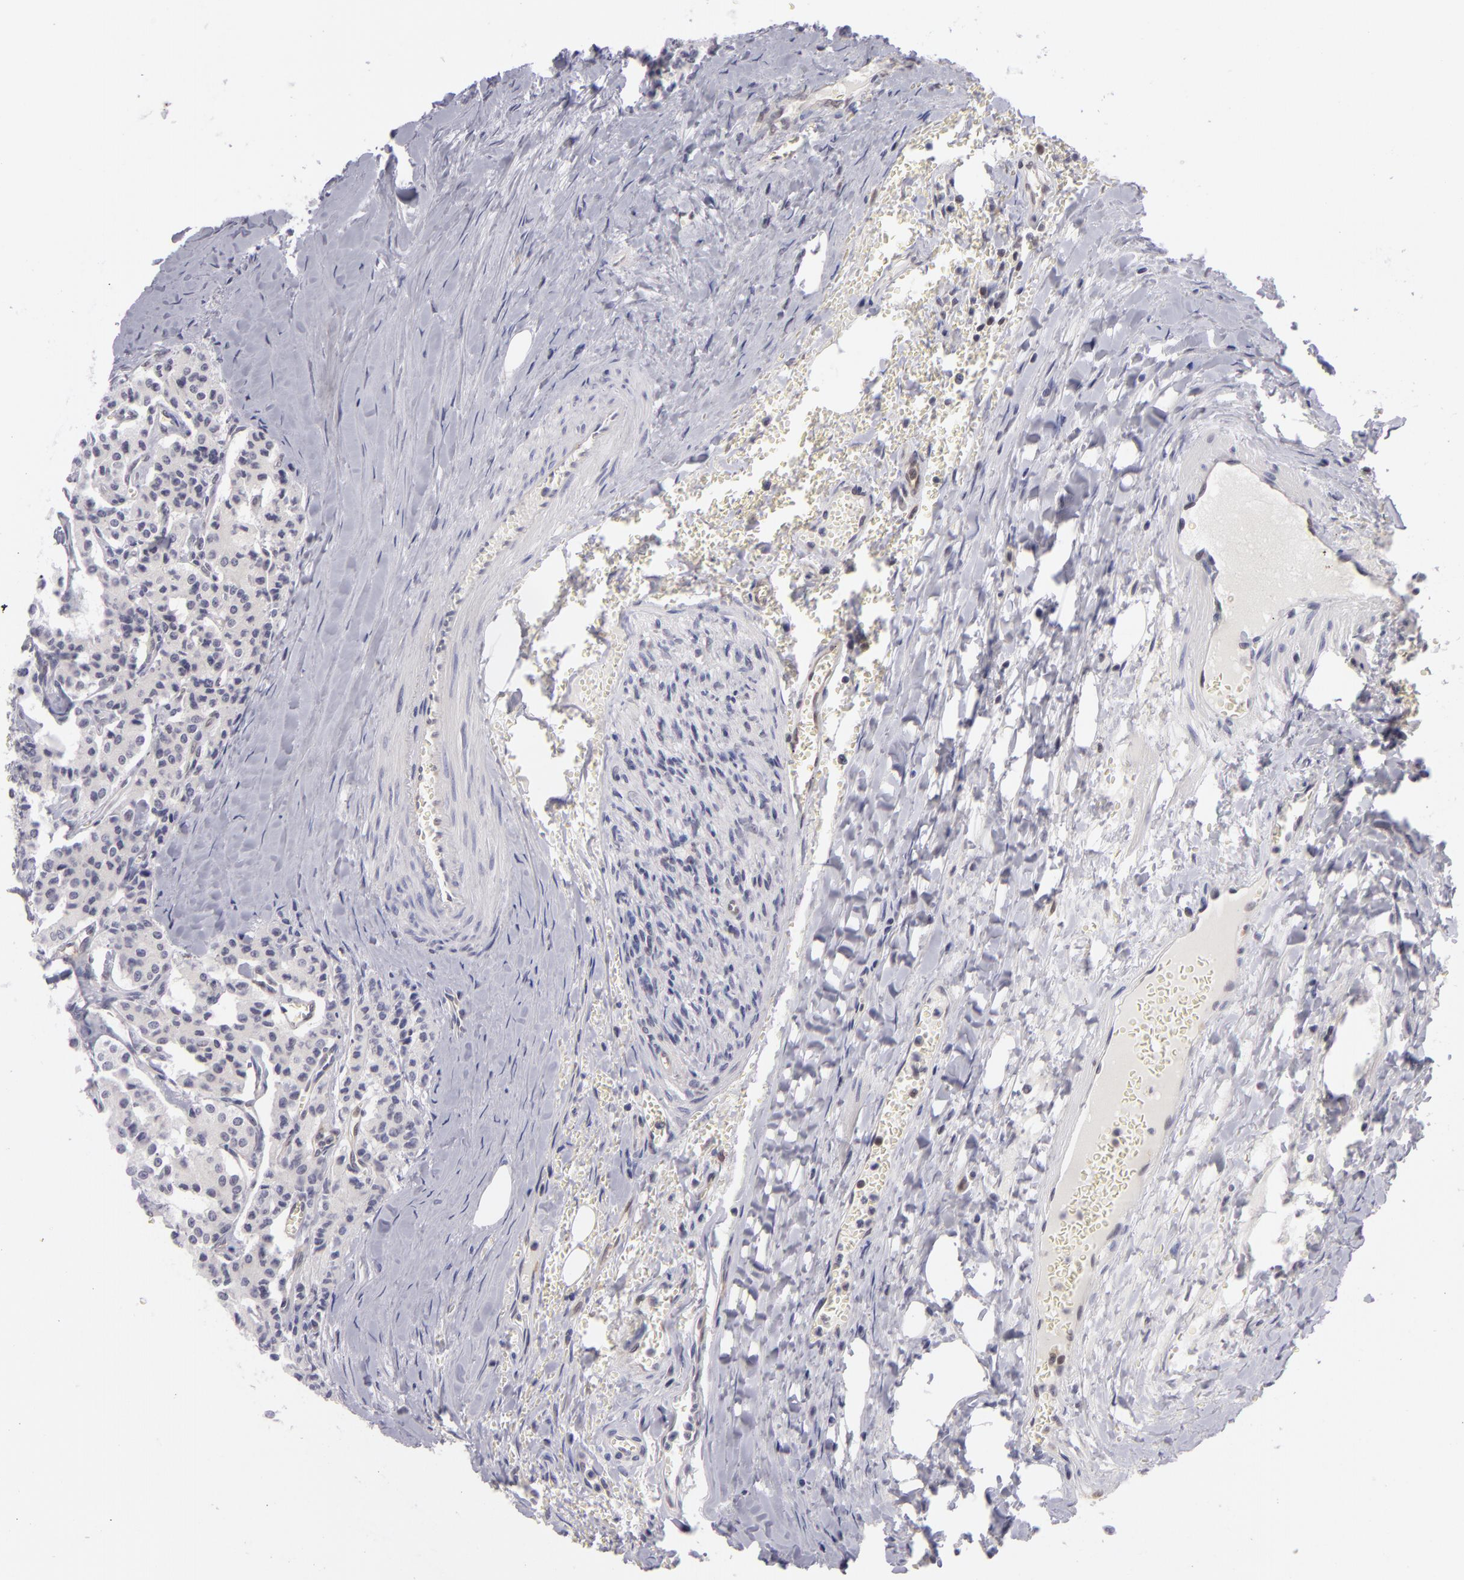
{"staining": {"intensity": "negative", "quantity": "none", "location": "none"}, "tissue": "carcinoid", "cell_type": "Tumor cells", "image_type": "cancer", "snomed": [{"axis": "morphology", "description": "Carcinoid, malignant, NOS"}, {"axis": "topography", "description": "Bronchus"}], "caption": "Immunohistochemistry (IHC) of human carcinoid reveals no expression in tumor cells. (DAB (3,3'-diaminobenzidine) immunohistochemistry (IHC), high magnification).", "gene": "BCL10", "patient": {"sex": "male", "age": 55}}